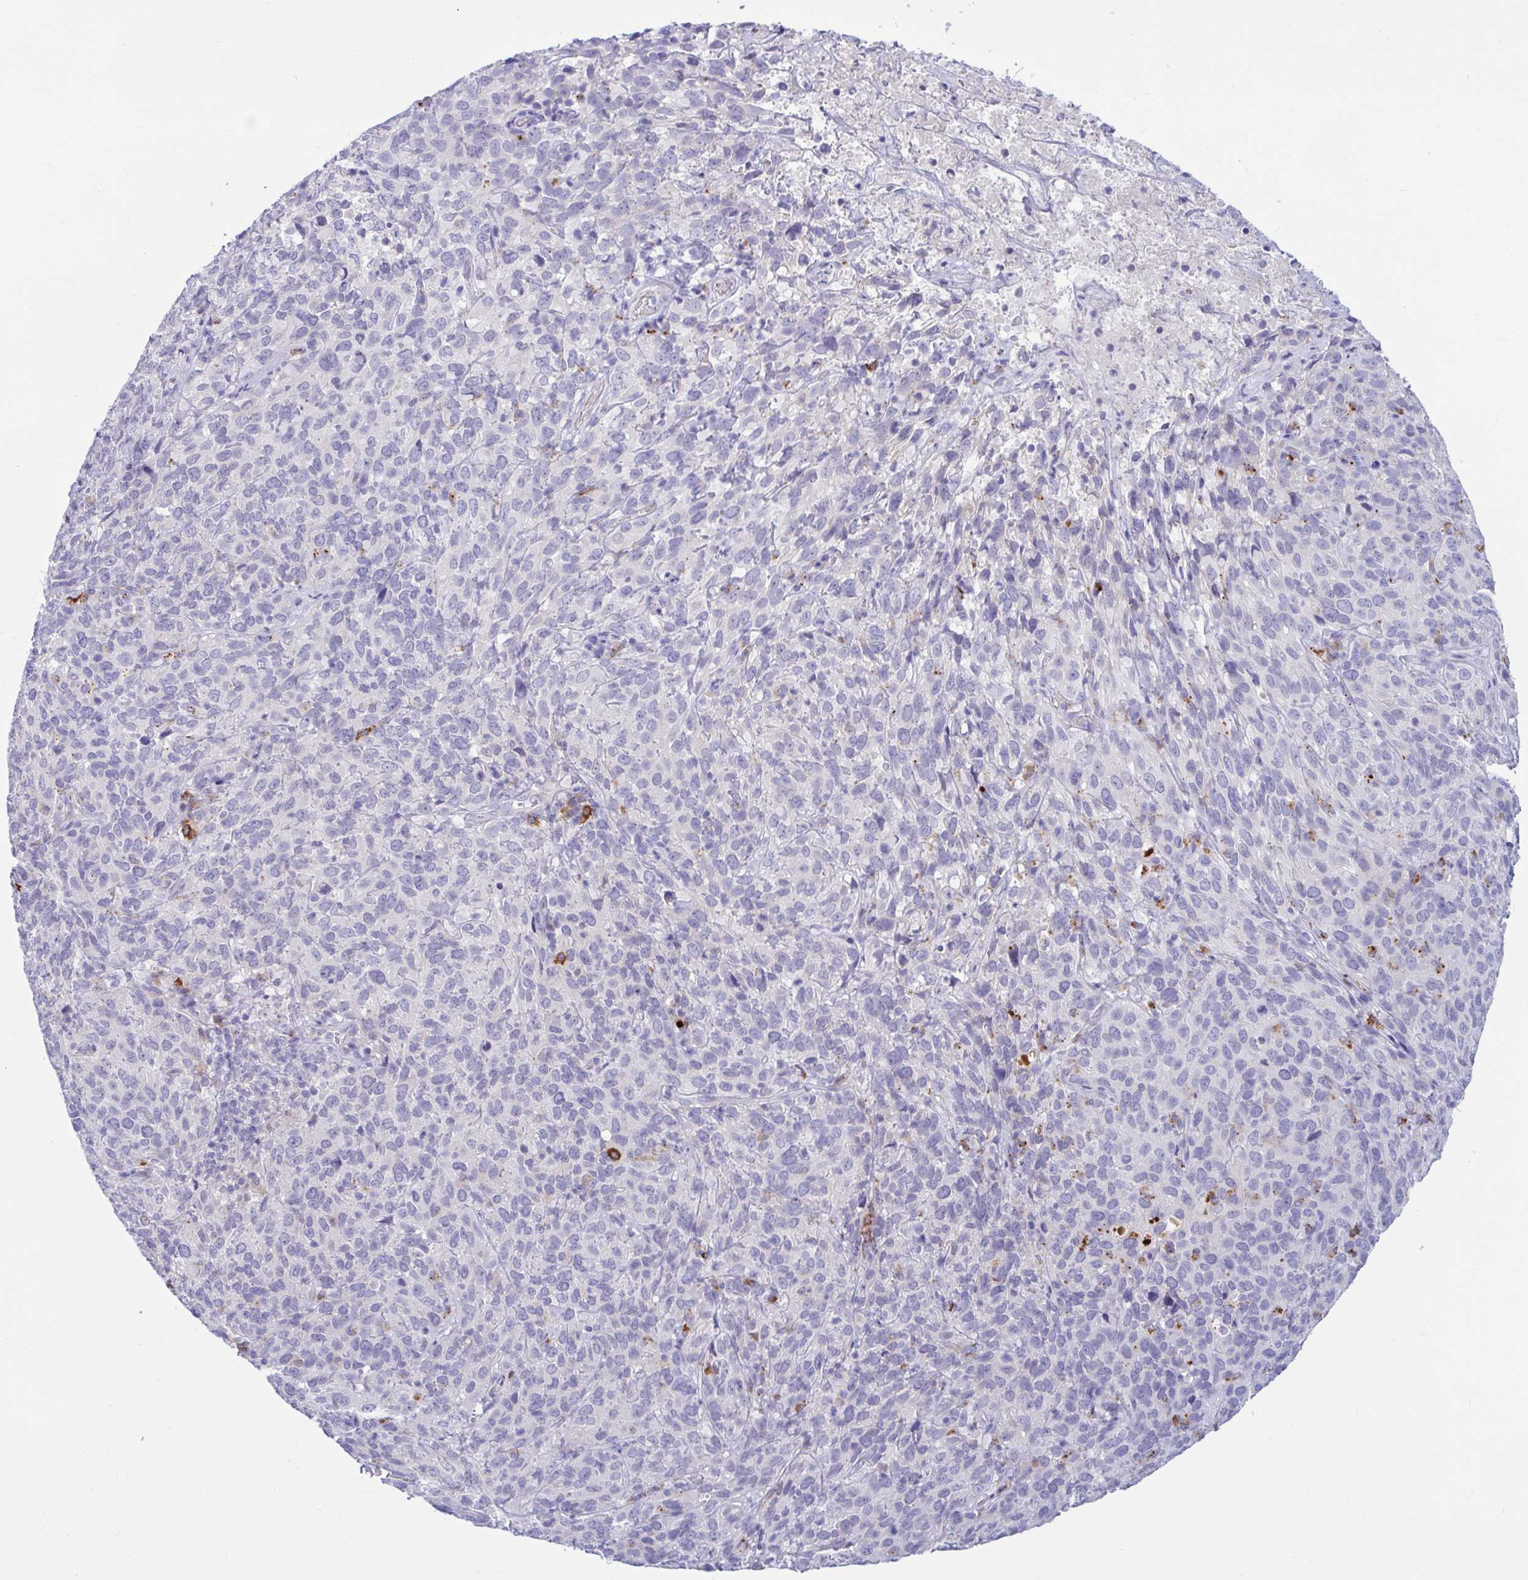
{"staining": {"intensity": "negative", "quantity": "none", "location": "none"}, "tissue": "cervical cancer", "cell_type": "Tumor cells", "image_type": "cancer", "snomed": [{"axis": "morphology", "description": "Squamous cell carcinoma, NOS"}, {"axis": "topography", "description": "Cervix"}], "caption": "Immunohistochemistry histopathology image of human cervical cancer stained for a protein (brown), which exhibits no positivity in tumor cells. (DAB IHC visualized using brightfield microscopy, high magnification).", "gene": "FAM219B", "patient": {"sex": "female", "age": 51}}